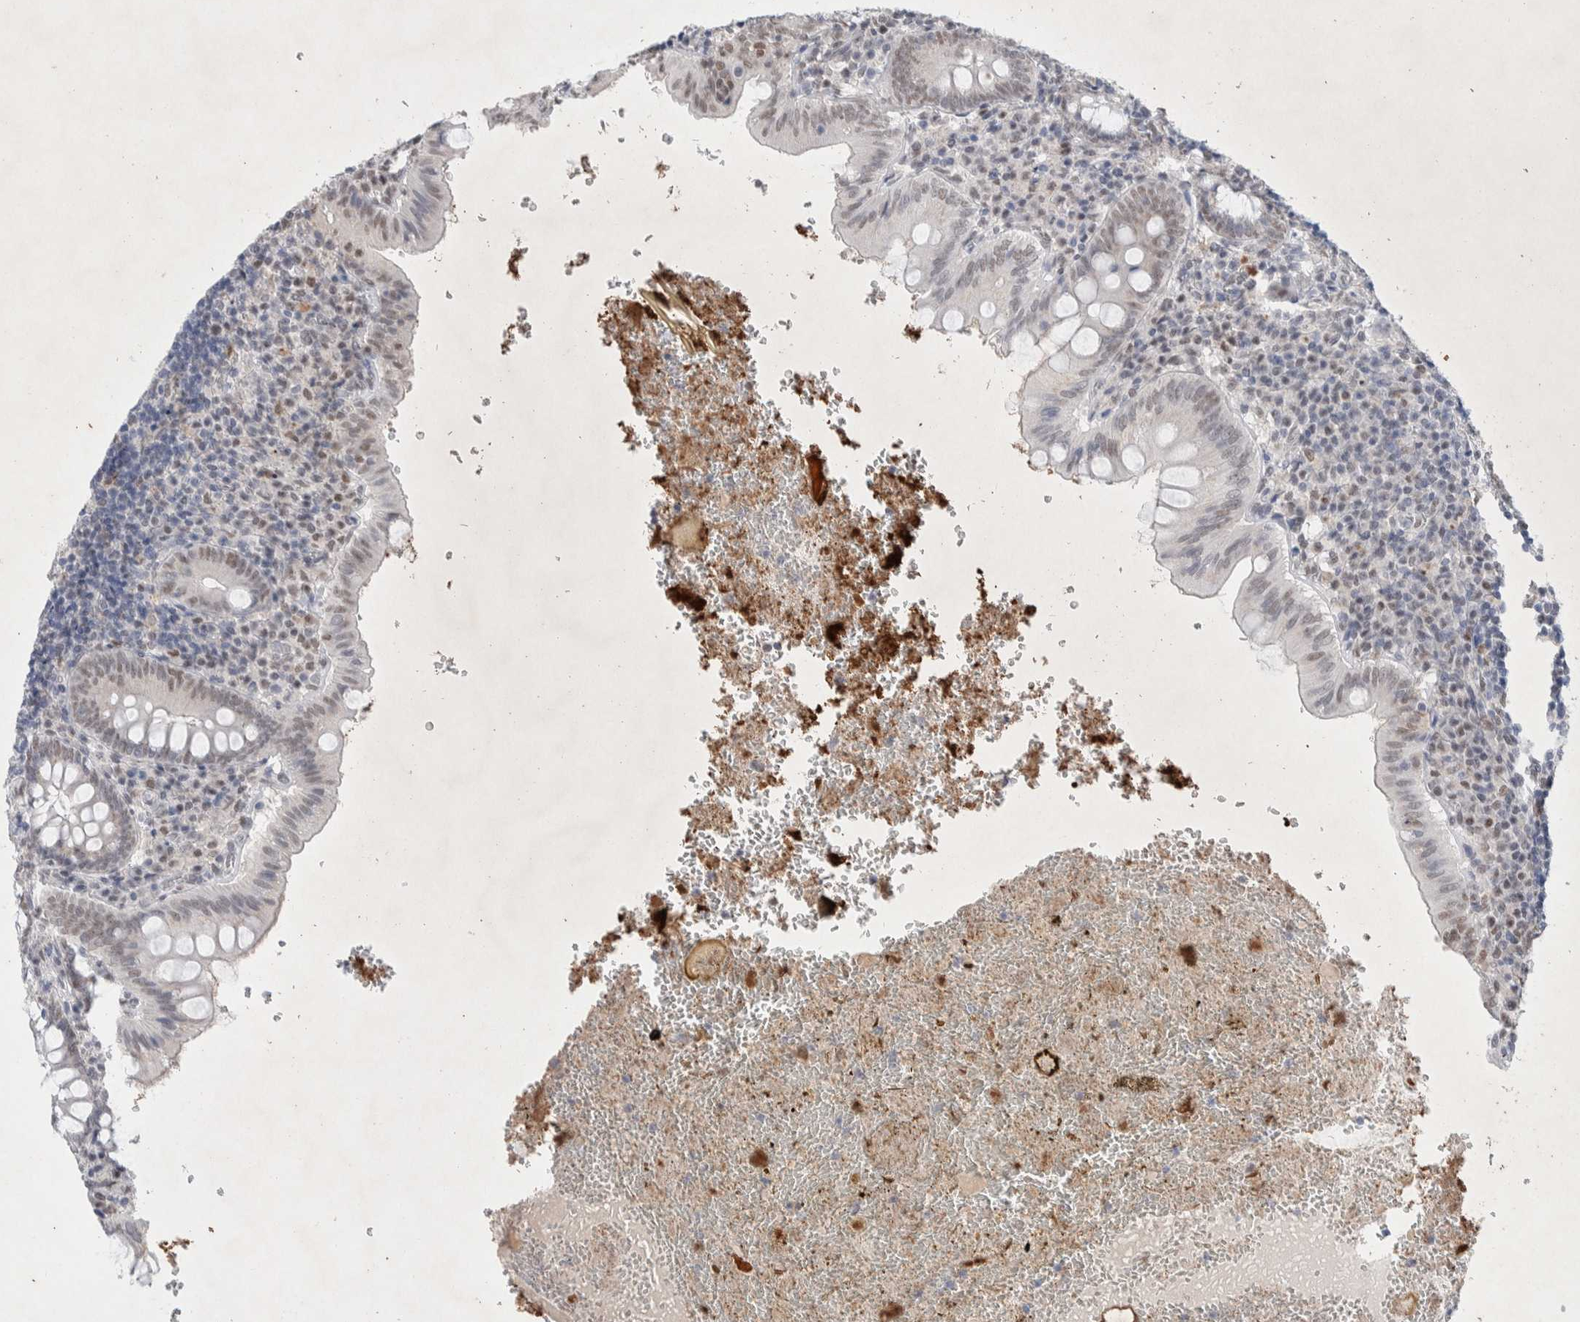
{"staining": {"intensity": "weak", "quantity": "25%-75%", "location": "nuclear"}, "tissue": "appendix", "cell_type": "Glandular cells", "image_type": "normal", "snomed": [{"axis": "morphology", "description": "Normal tissue, NOS"}, {"axis": "topography", "description": "Appendix"}], "caption": "Appendix stained for a protein (brown) demonstrates weak nuclear positive staining in approximately 25%-75% of glandular cells.", "gene": "PRMT1", "patient": {"sex": "male", "age": 8}}